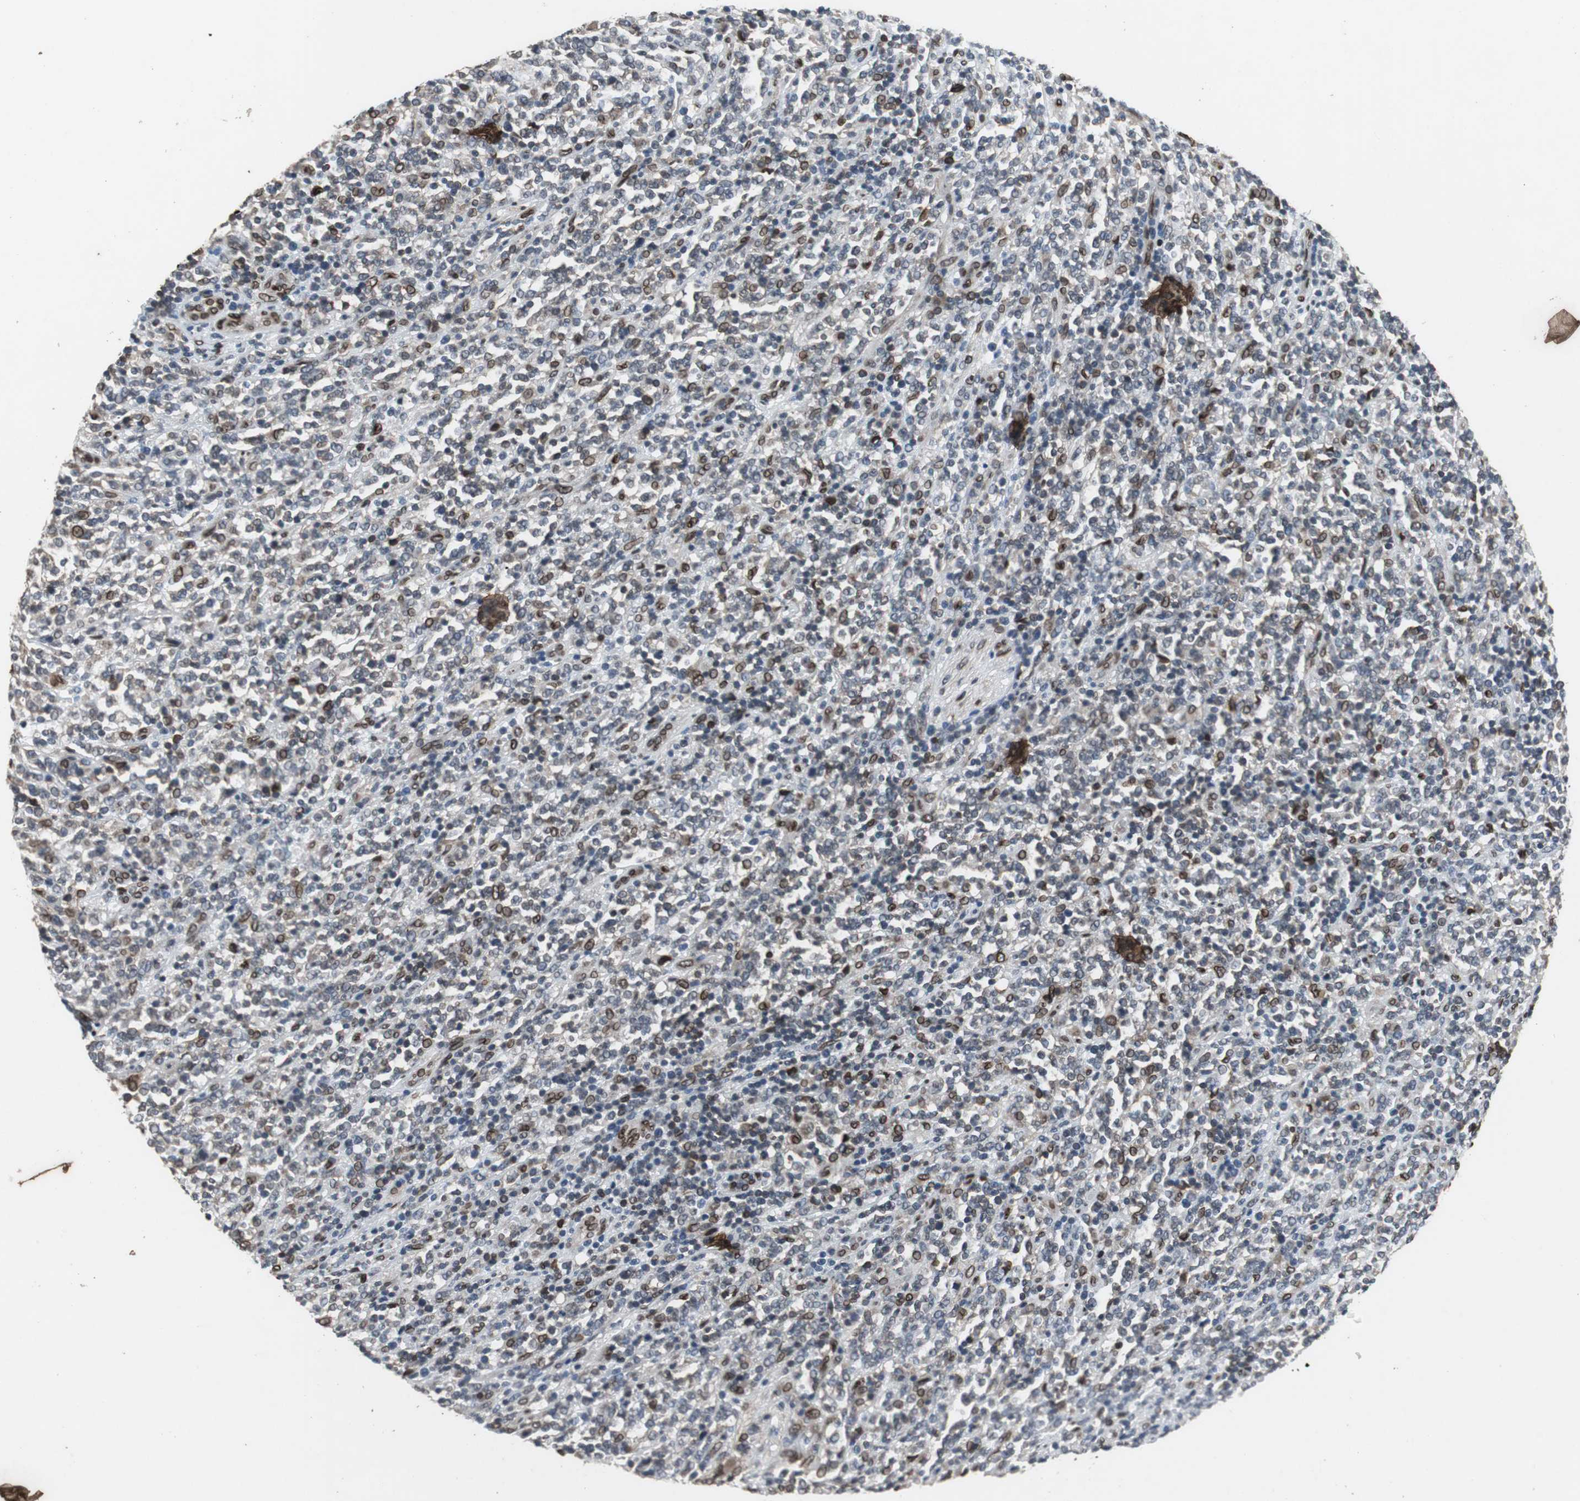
{"staining": {"intensity": "strong", "quantity": "25%-75%", "location": "cytoplasmic/membranous,nuclear"}, "tissue": "lymphoma", "cell_type": "Tumor cells", "image_type": "cancer", "snomed": [{"axis": "morphology", "description": "Malignant lymphoma, non-Hodgkin's type, High grade"}, {"axis": "topography", "description": "Soft tissue"}], "caption": "Immunohistochemical staining of human malignant lymphoma, non-Hodgkin's type (high-grade) shows strong cytoplasmic/membranous and nuclear protein staining in about 25%-75% of tumor cells.", "gene": "LMNA", "patient": {"sex": "male", "age": 18}}